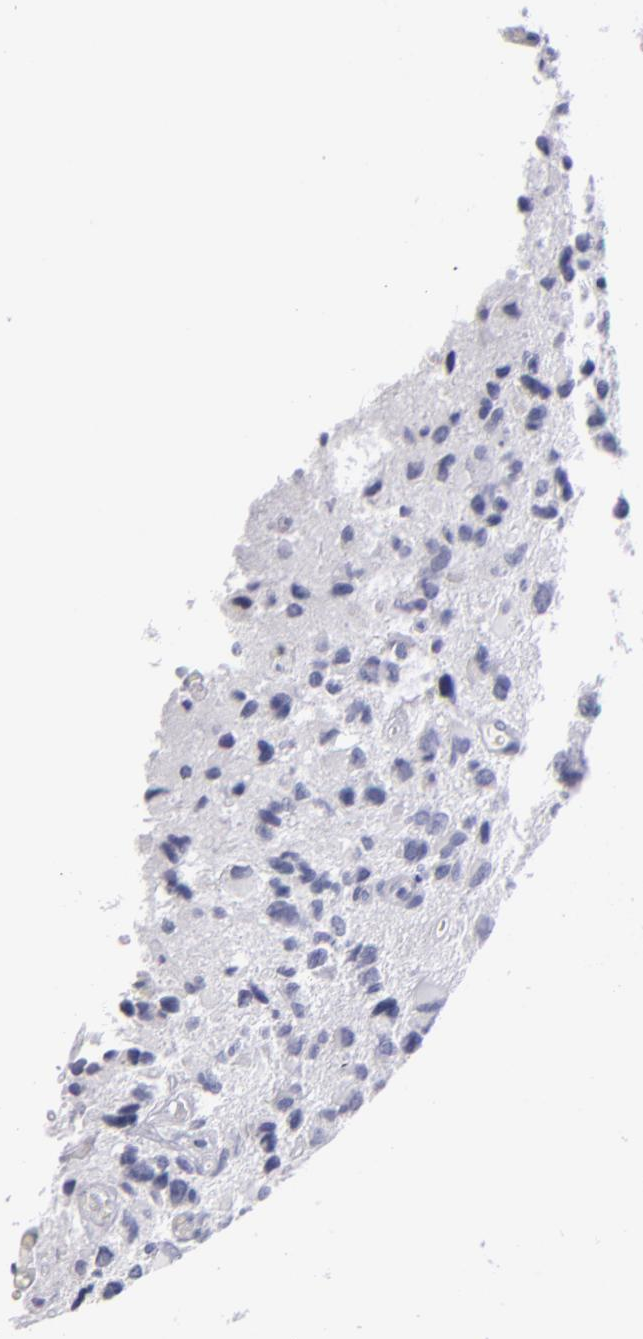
{"staining": {"intensity": "negative", "quantity": "none", "location": "none"}, "tissue": "glioma", "cell_type": "Tumor cells", "image_type": "cancer", "snomed": [{"axis": "morphology", "description": "Glioma, malignant, High grade"}, {"axis": "topography", "description": "Brain"}], "caption": "This micrograph is of glioma stained with IHC to label a protein in brown with the nuclei are counter-stained blue. There is no expression in tumor cells.", "gene": "MYH11", "patient": {"sex": "male", "age": 69}}